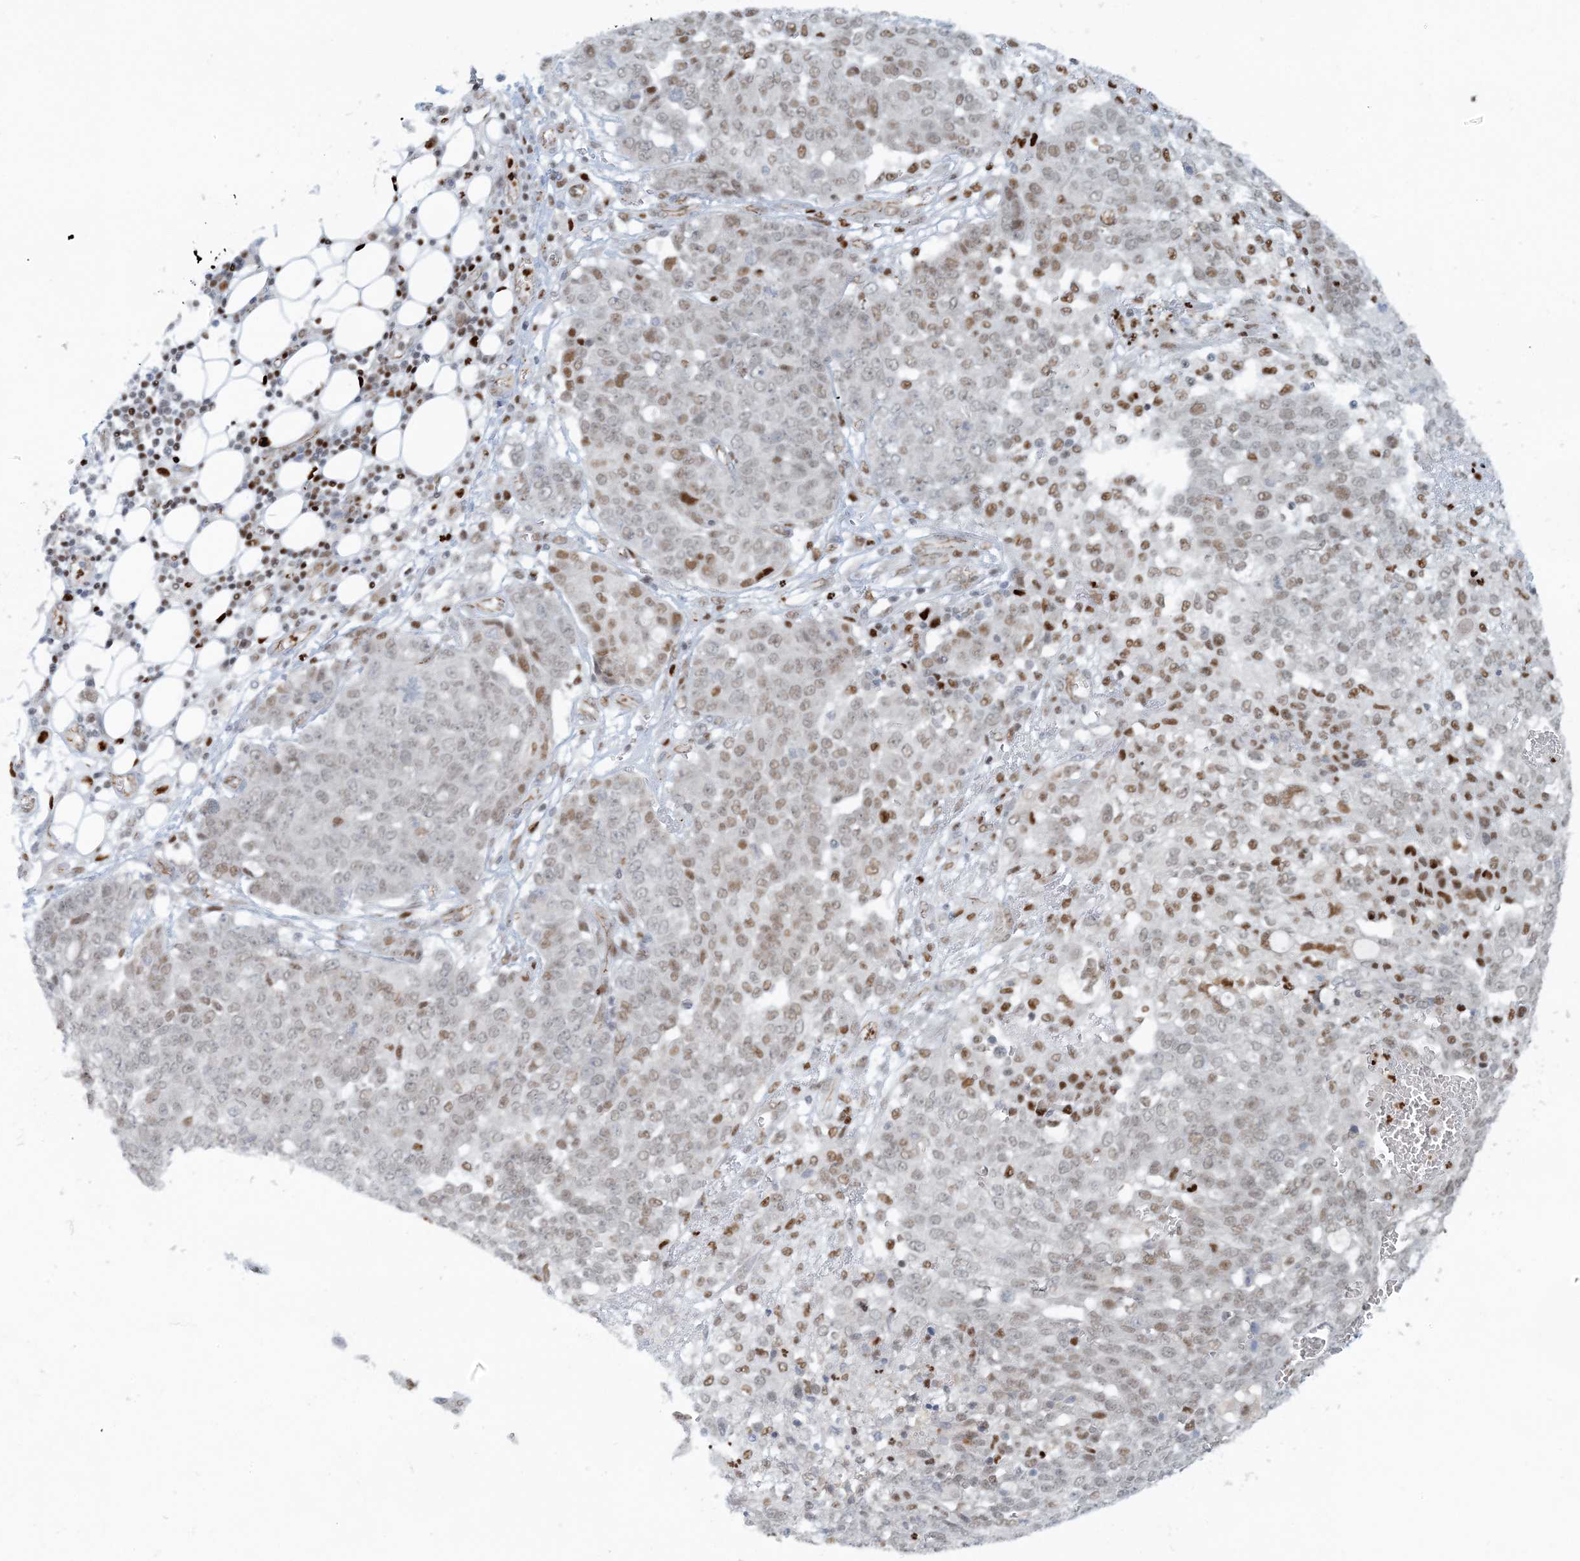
{"staining": {"intensity": "moderate", "quantity": "25%-75%", "location": "nuclear"}, "tissue": "ovarian cancer", "cell_type": "Tumor cells", "image_type": "cancer", "snomed": [{"axis": "morphology", "description": "Cystadenocarcinoma, serous, NOS"}, {"axis": "topography", "description": "Soft tissue"}, {"axis": "topography", "description": "Ovary"}], "caption": "Ovarian cancer (serous cystadenocarcinoma) was stained to show a protein in brown. There is medium levels of moderate nuclear positivity in approximately 25%-75% of tumor cells.", "gene": "AK9", "patient": {"sex": "female", "age": 57}}